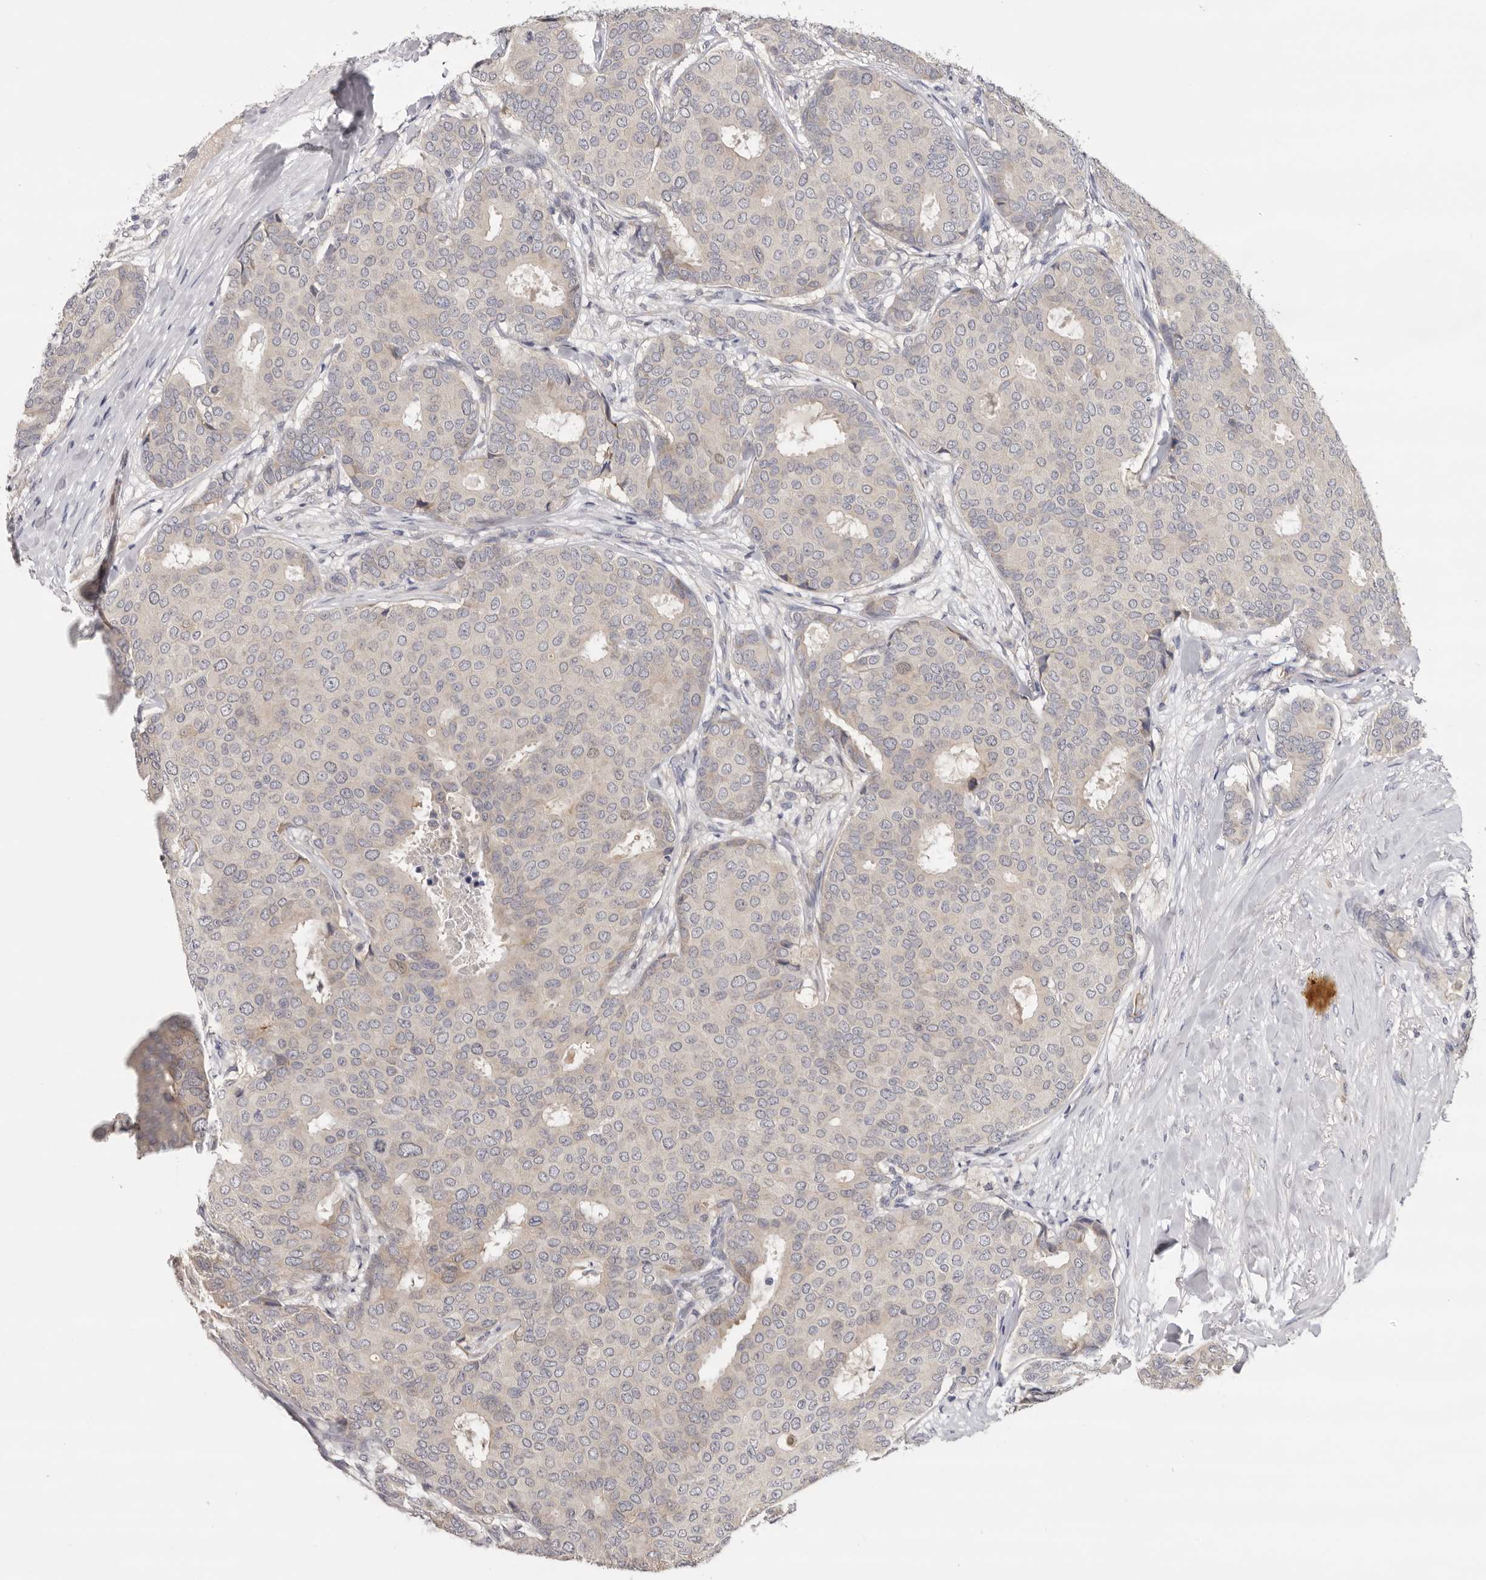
{"staining": {"intensity": "negative", "quantity": "none", "location": "none"}, "tissue": "breast cancer", "cell_type": "Tumor cells", "image_type": "cancer", "snomed": [{"axis": "morphology", "description": "Duct carcinoma"}, {"axis": "topography", "description": "Breast"}], "caption": "The image displays no staining of tumor cells in breast cancer (intraductal carcinoma).", "gene": "KIF2B", "patient": {"sex": "female", "age": 75}}